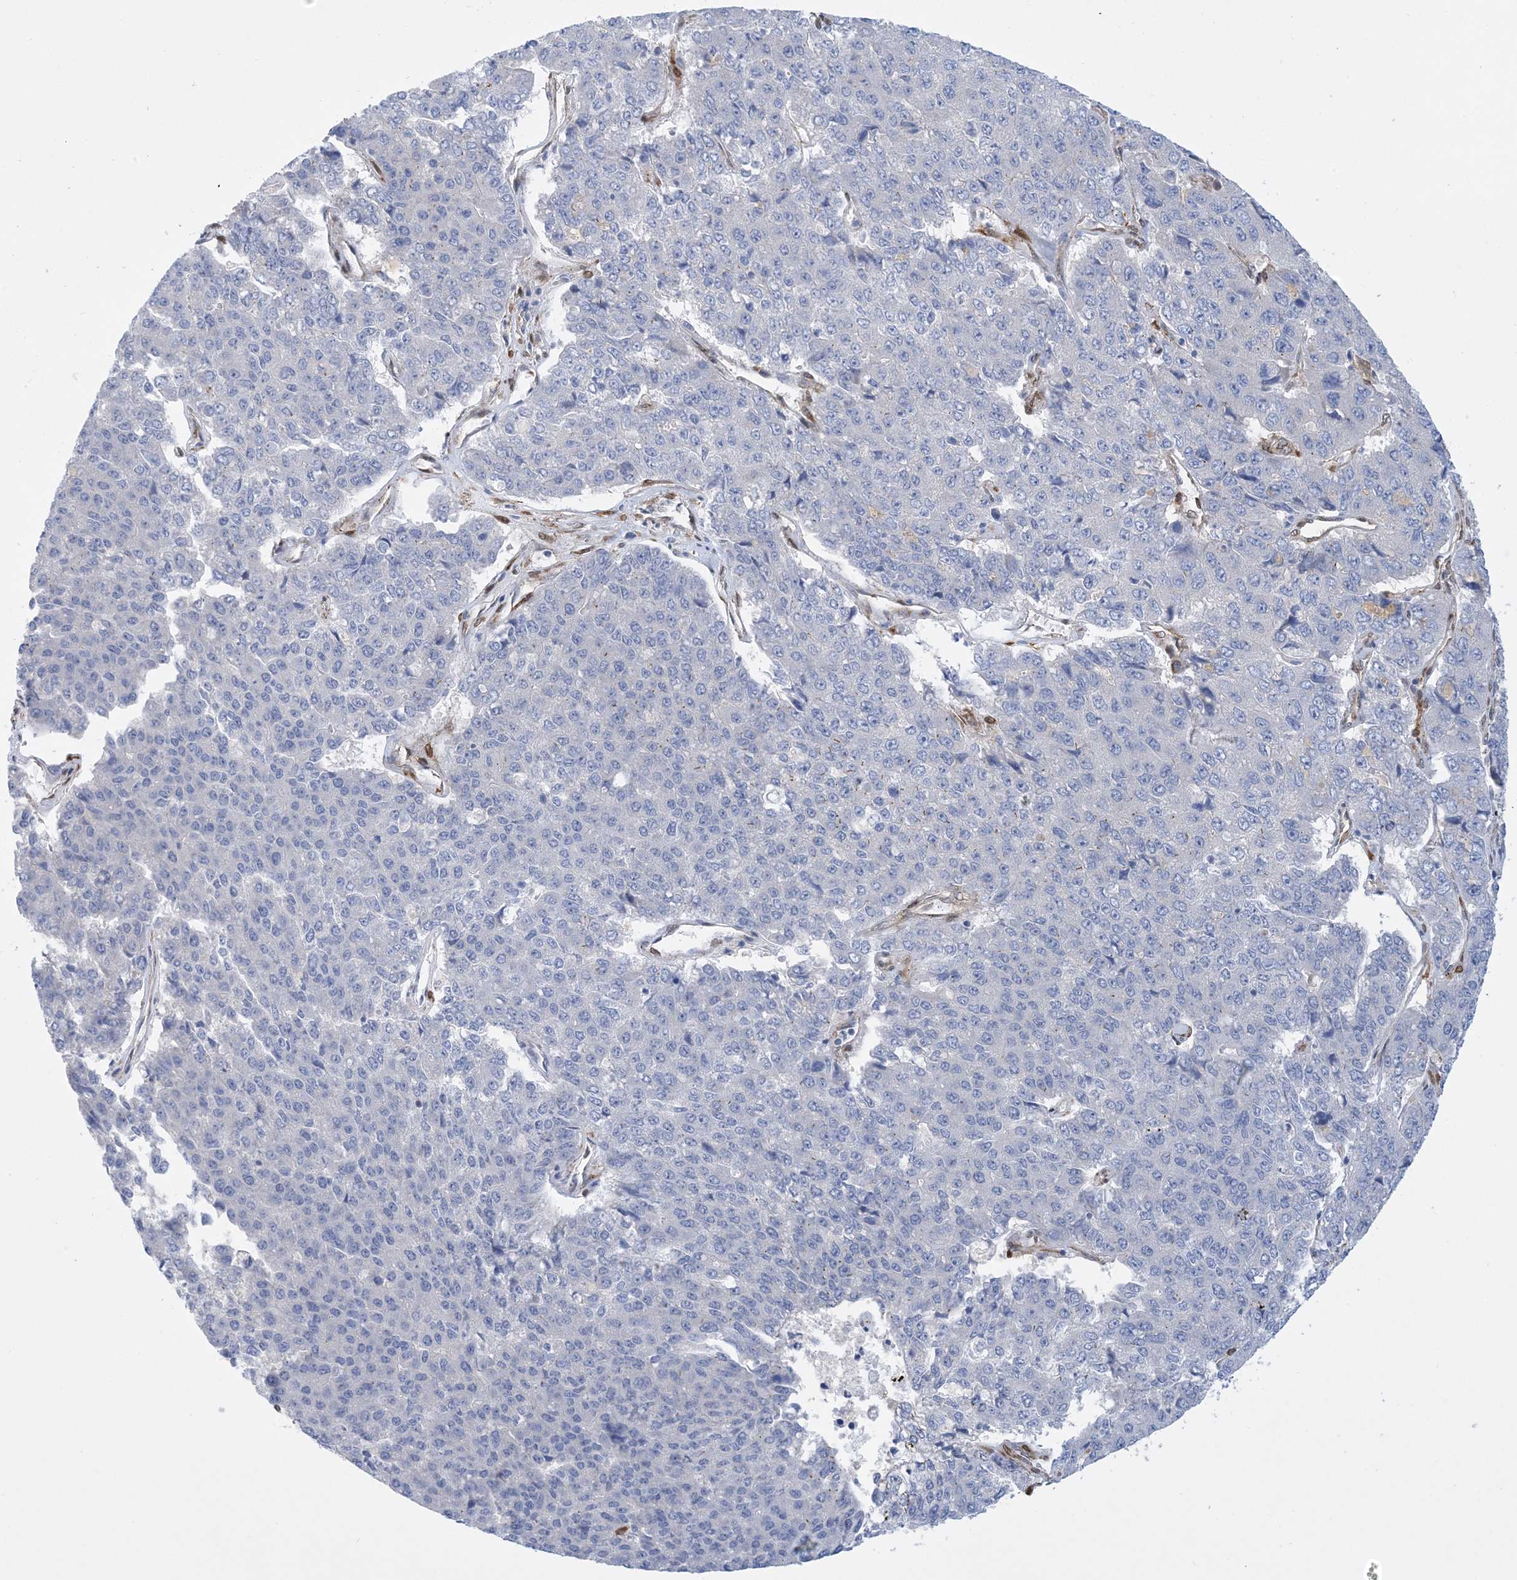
{"staining": {"intensity": "negative", "quantity": "none", "location": "none"}, "tissue": "pancreatic cancer", "cell_type": "Tumor cells", "image_type": "cancer", "snomed": [{"axis": "morphology", "description": "Adenocarcinoma, NOS"}, {"axis": "topography", "description": "Pancreas"}], "caption": "Tumor cells are negative for brown protein staining in pancreatic cancer (adenocarcinoma).", "gene": "RBMS3", "patient": {"sex": "male", "age": 50}}